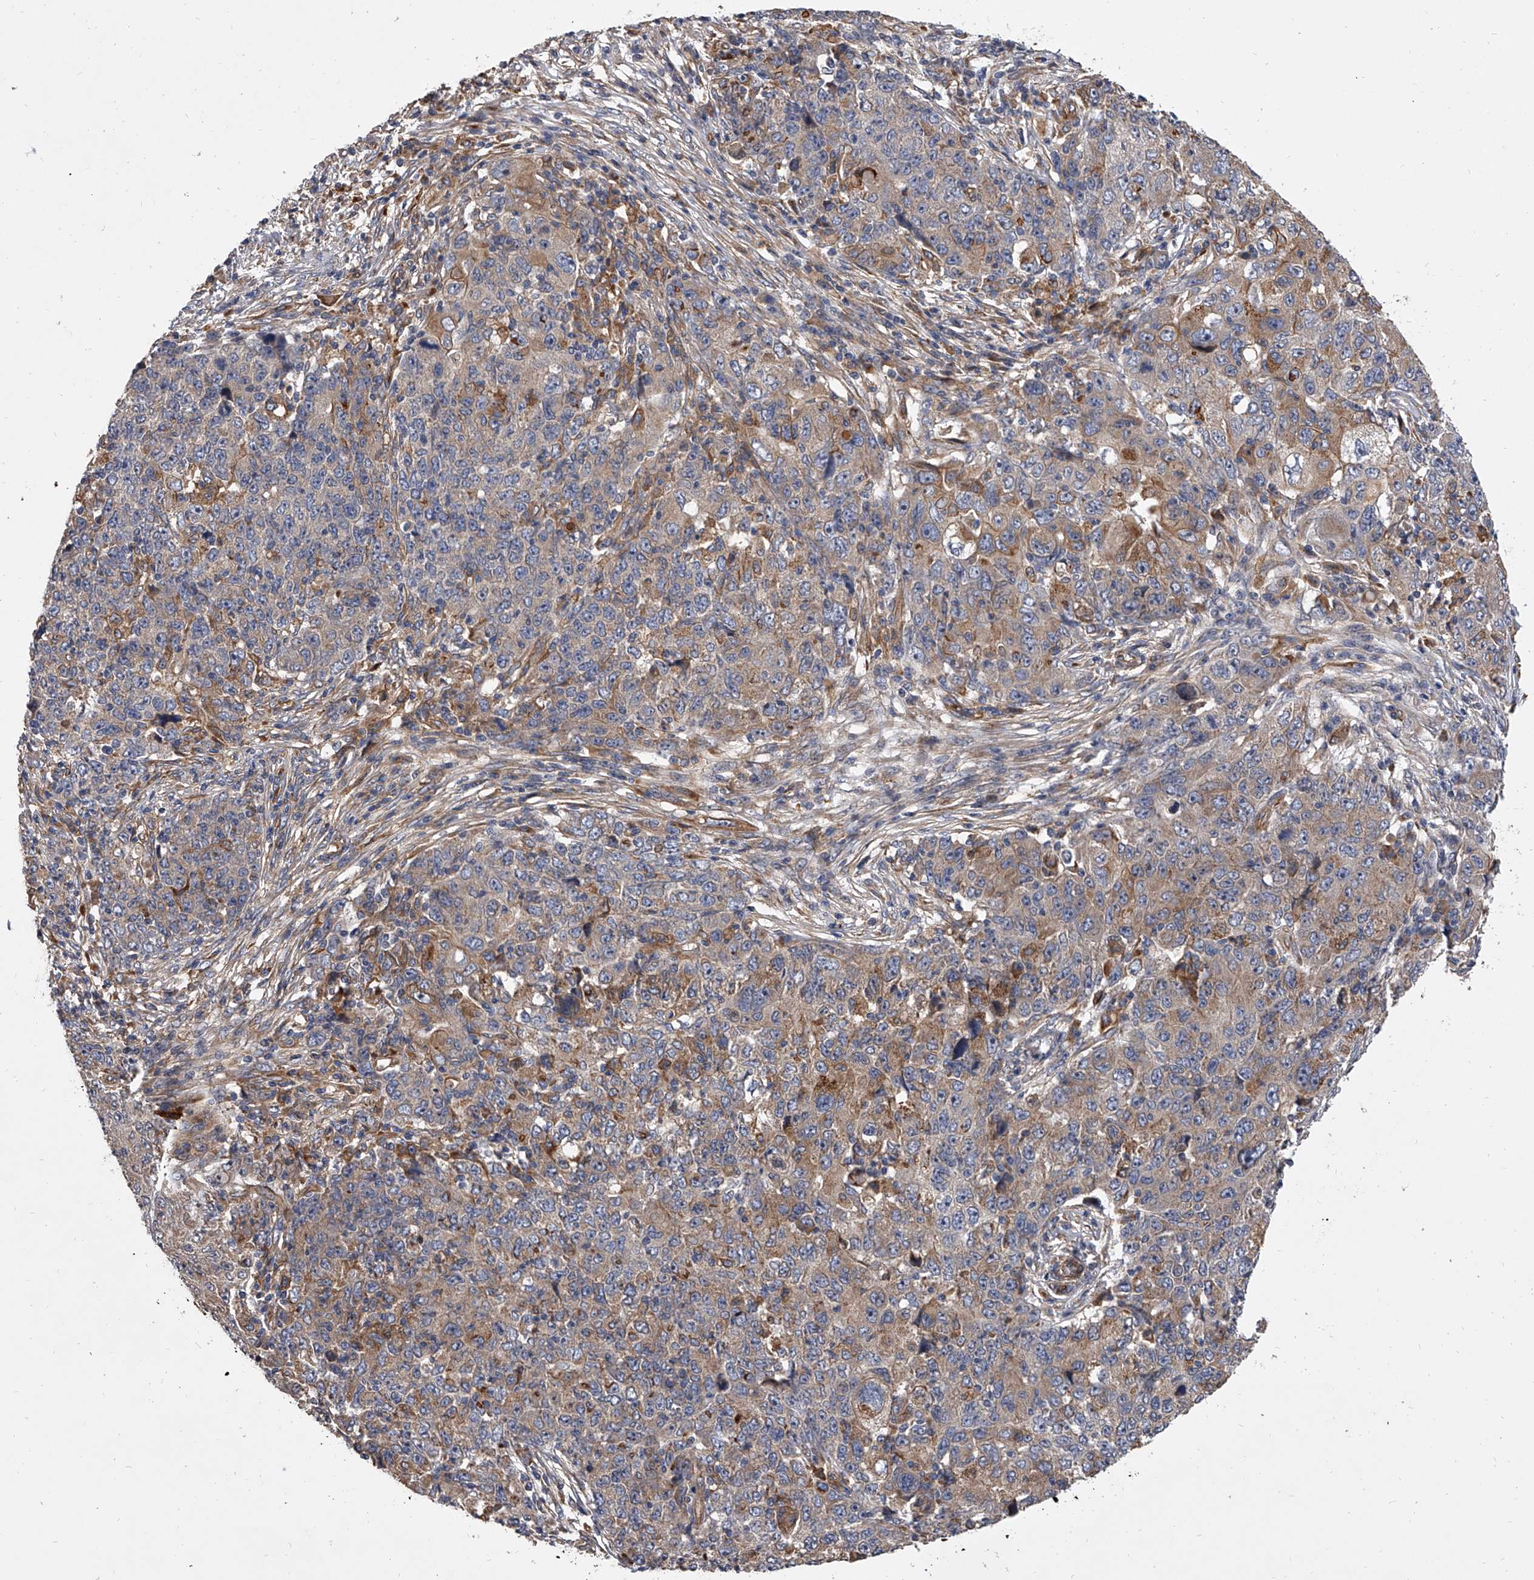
{"staining": {"intensity": "weak", "quantity": "<25%", "location": "cytoplasmic/membranous"}, "tissue": "ovarian cancer", "cell_type": "Tumor cells", "image_type": "cancer", "snomed": [{"axis": "morphology", "description": "Carcinoma, endometroid"}, {"axis": "topography", "description": "Ovary"}], "caption": "Immunohistochemical staining of human ovarian endometroid carcinoma shows no significant staining in tumor cells.", "gene": "EXOC4", "patient": {"sex": "female", "age": 42}}